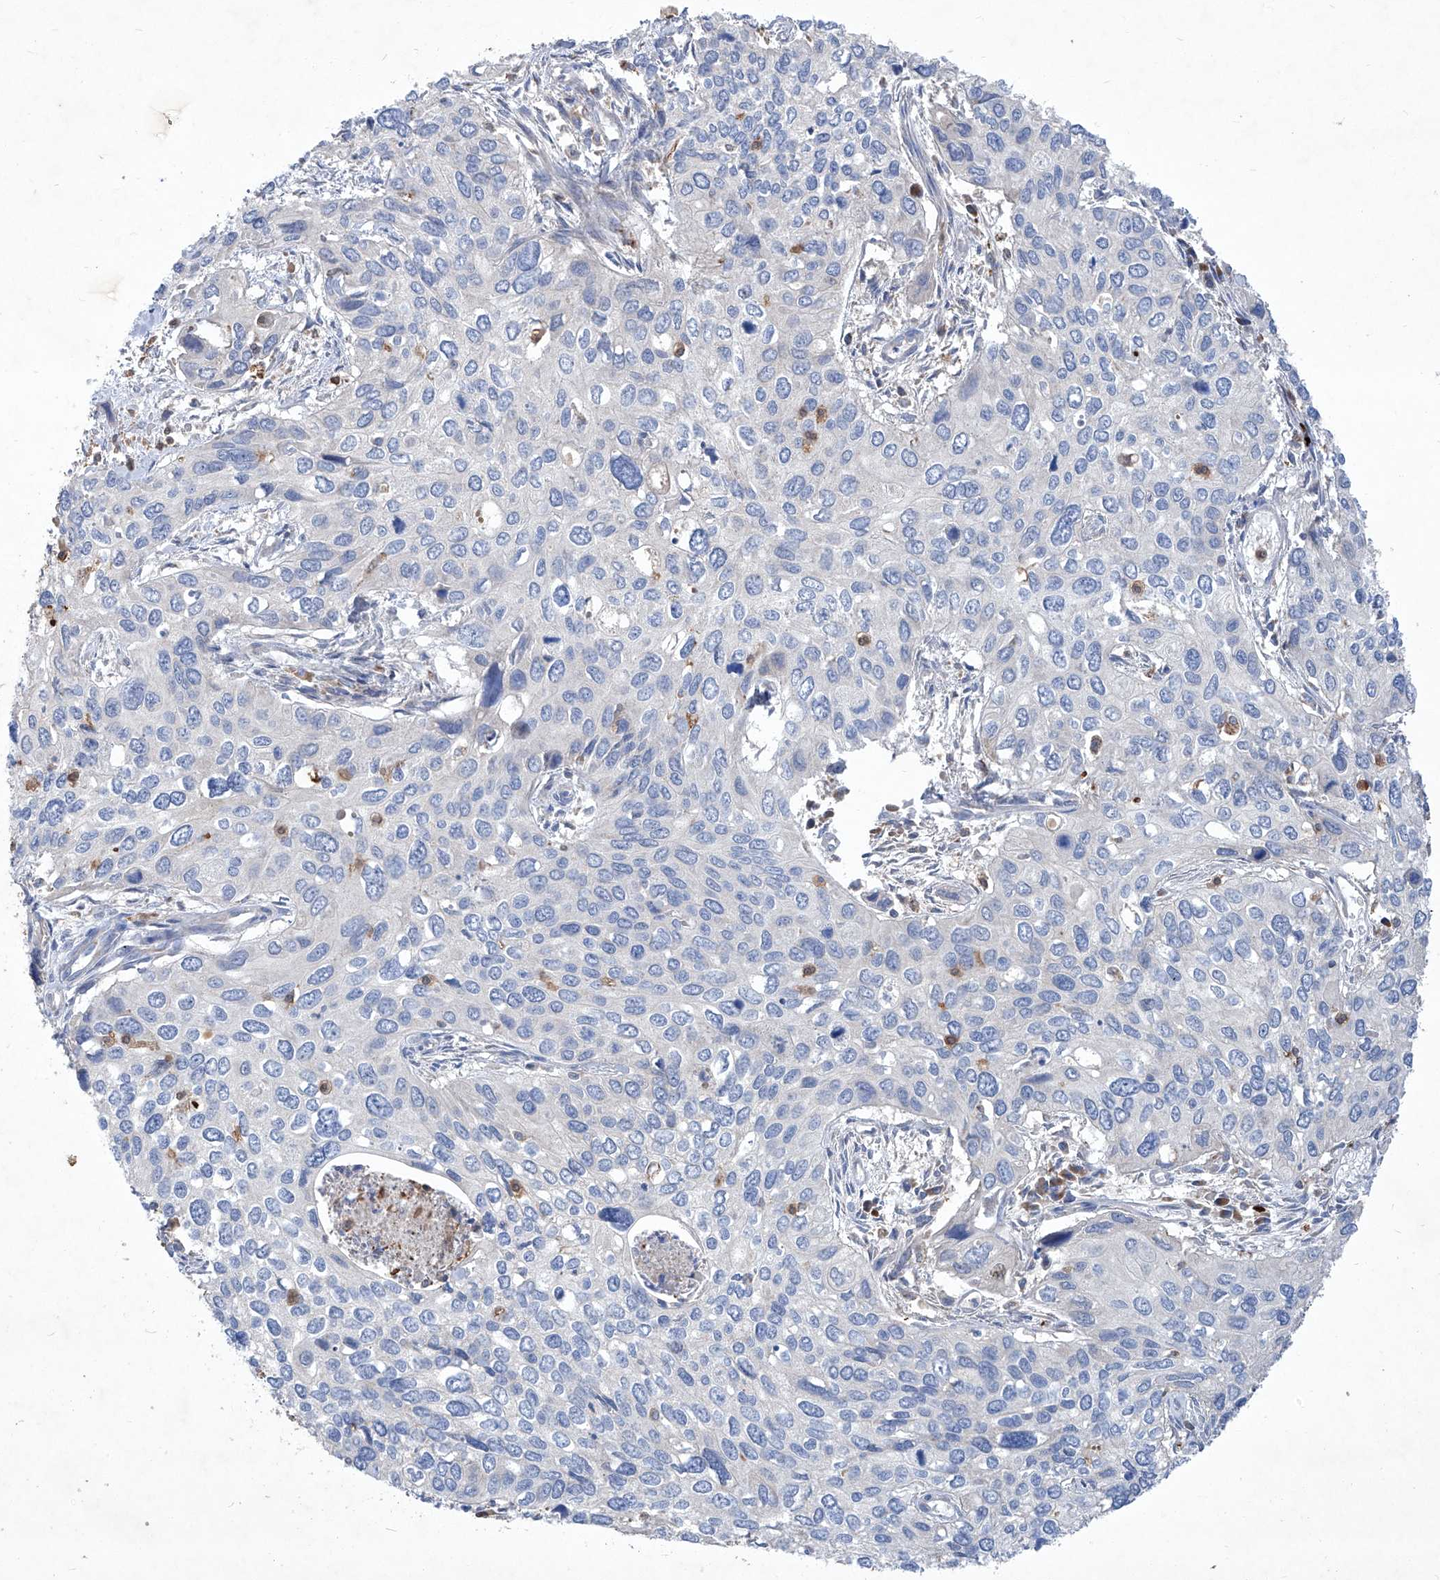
{"staining": {"intensity": "negative", "quantity": "none", "location": "none"}, "tissue": "cervical cancer", "cell_type": "Tumor cells", "image_type": "cancer", "snomed": [{"axis": "morphology", "description": "Squamous cell carcinoma, NOS"}, {"axis": "topography", "description": "Cervix"}], "caption": "This is a micrograph of immunohistochemistry staining of cervical squamous cell carcinoma, which shows no expression in tumor cells.", "gene": "EPHA8", "patient": {"sex": "female", "age": 55}}